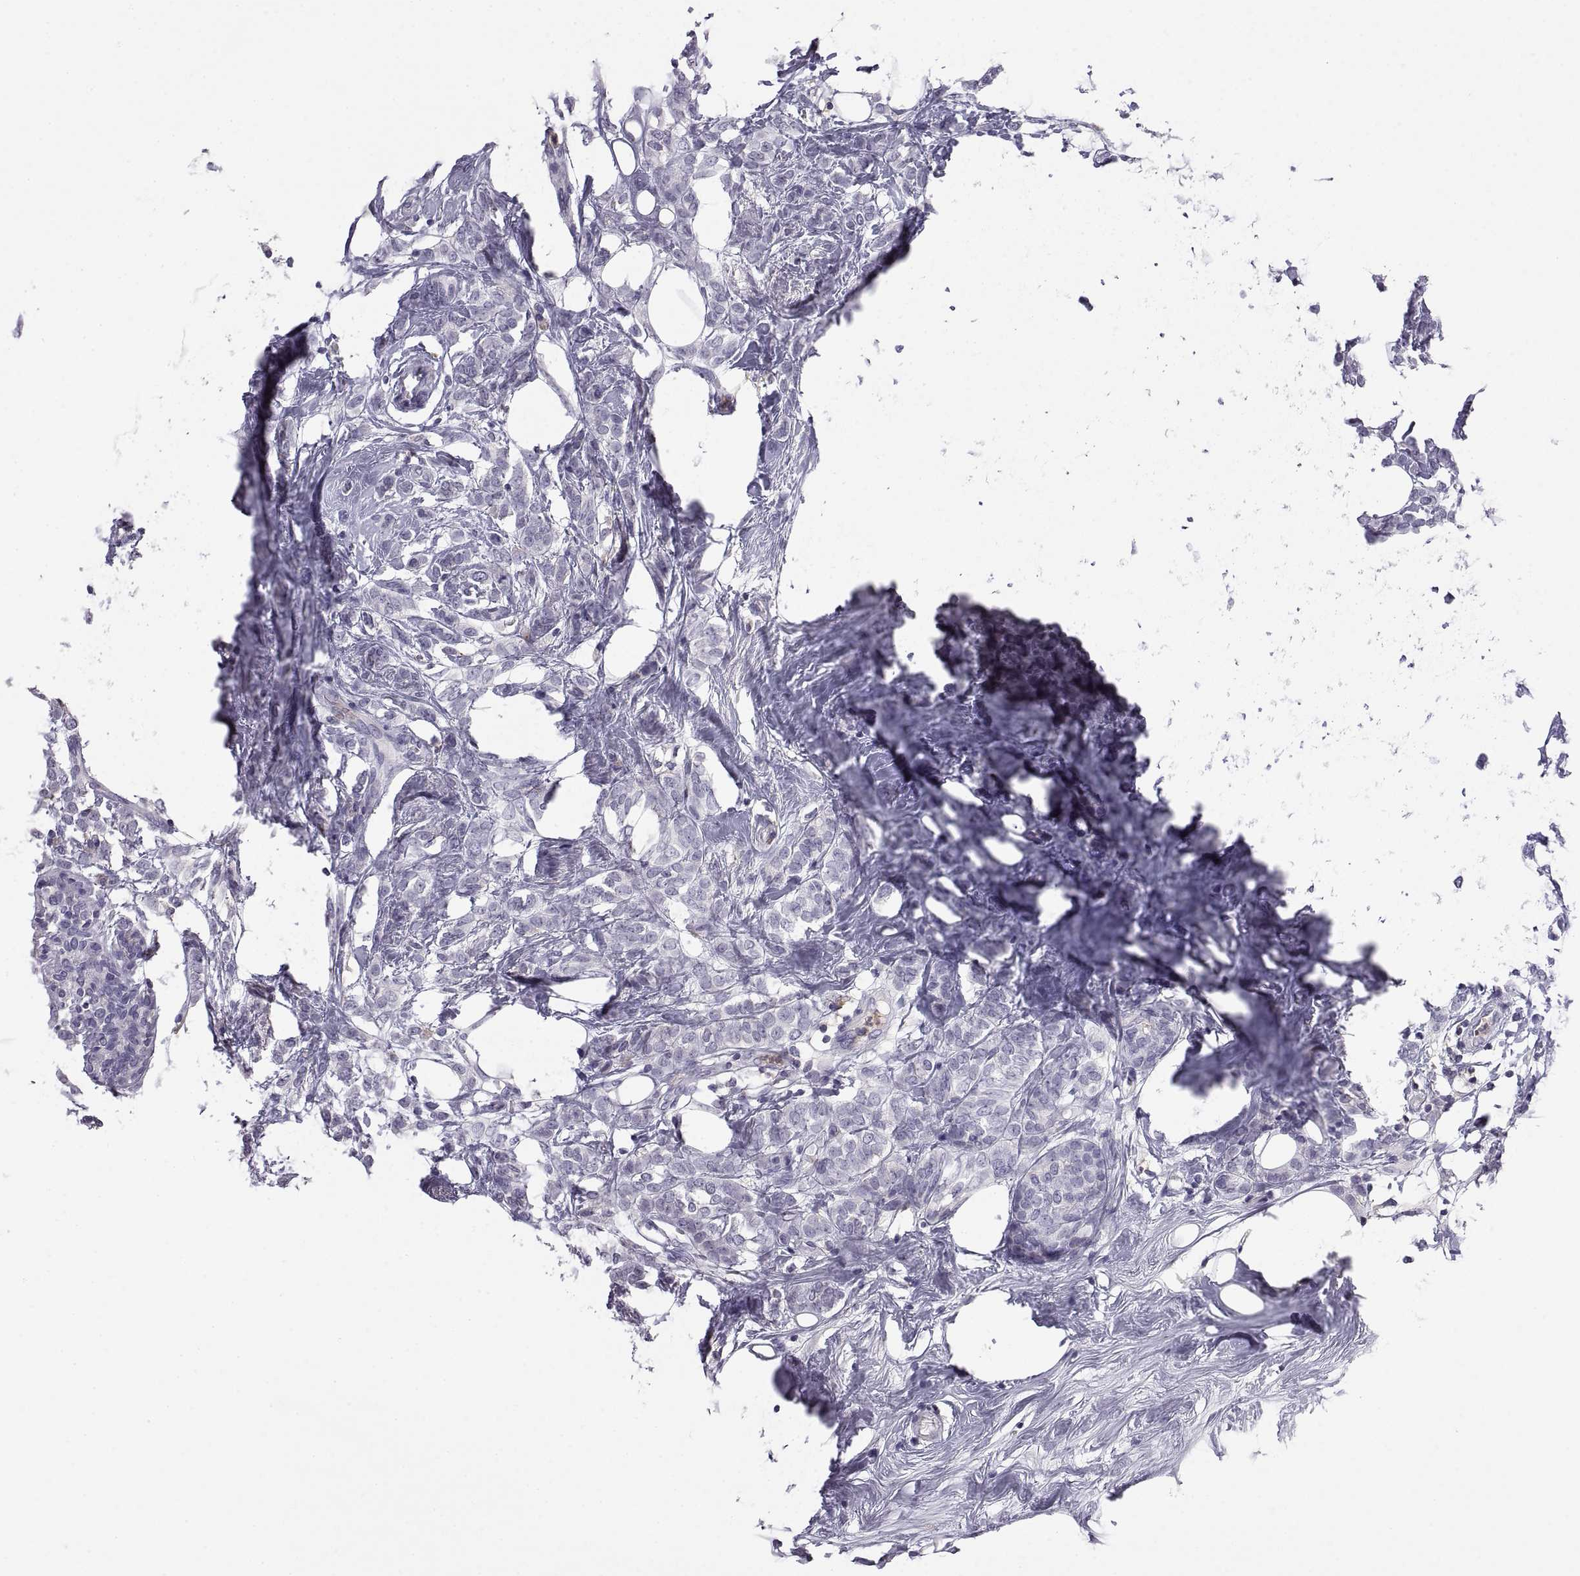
{"staining": {"intensity": "negative", "quantity": "none", "location": "none"}, "tissue": "breast cancer", "cell_type": "Tumor cells", "image_type": "cancer", "snomed": [{"axis": "morphology", "description": "Lobular carcinoma"}, {"axis": "topography", "description": "Breast"}], "caption": "Lobular carcinoma (breast) was stained to show a protein in brown. There is no significant expression in tumor cells.", "gene": "RGS19", "patient": {"sex": "female", "age": 49}}